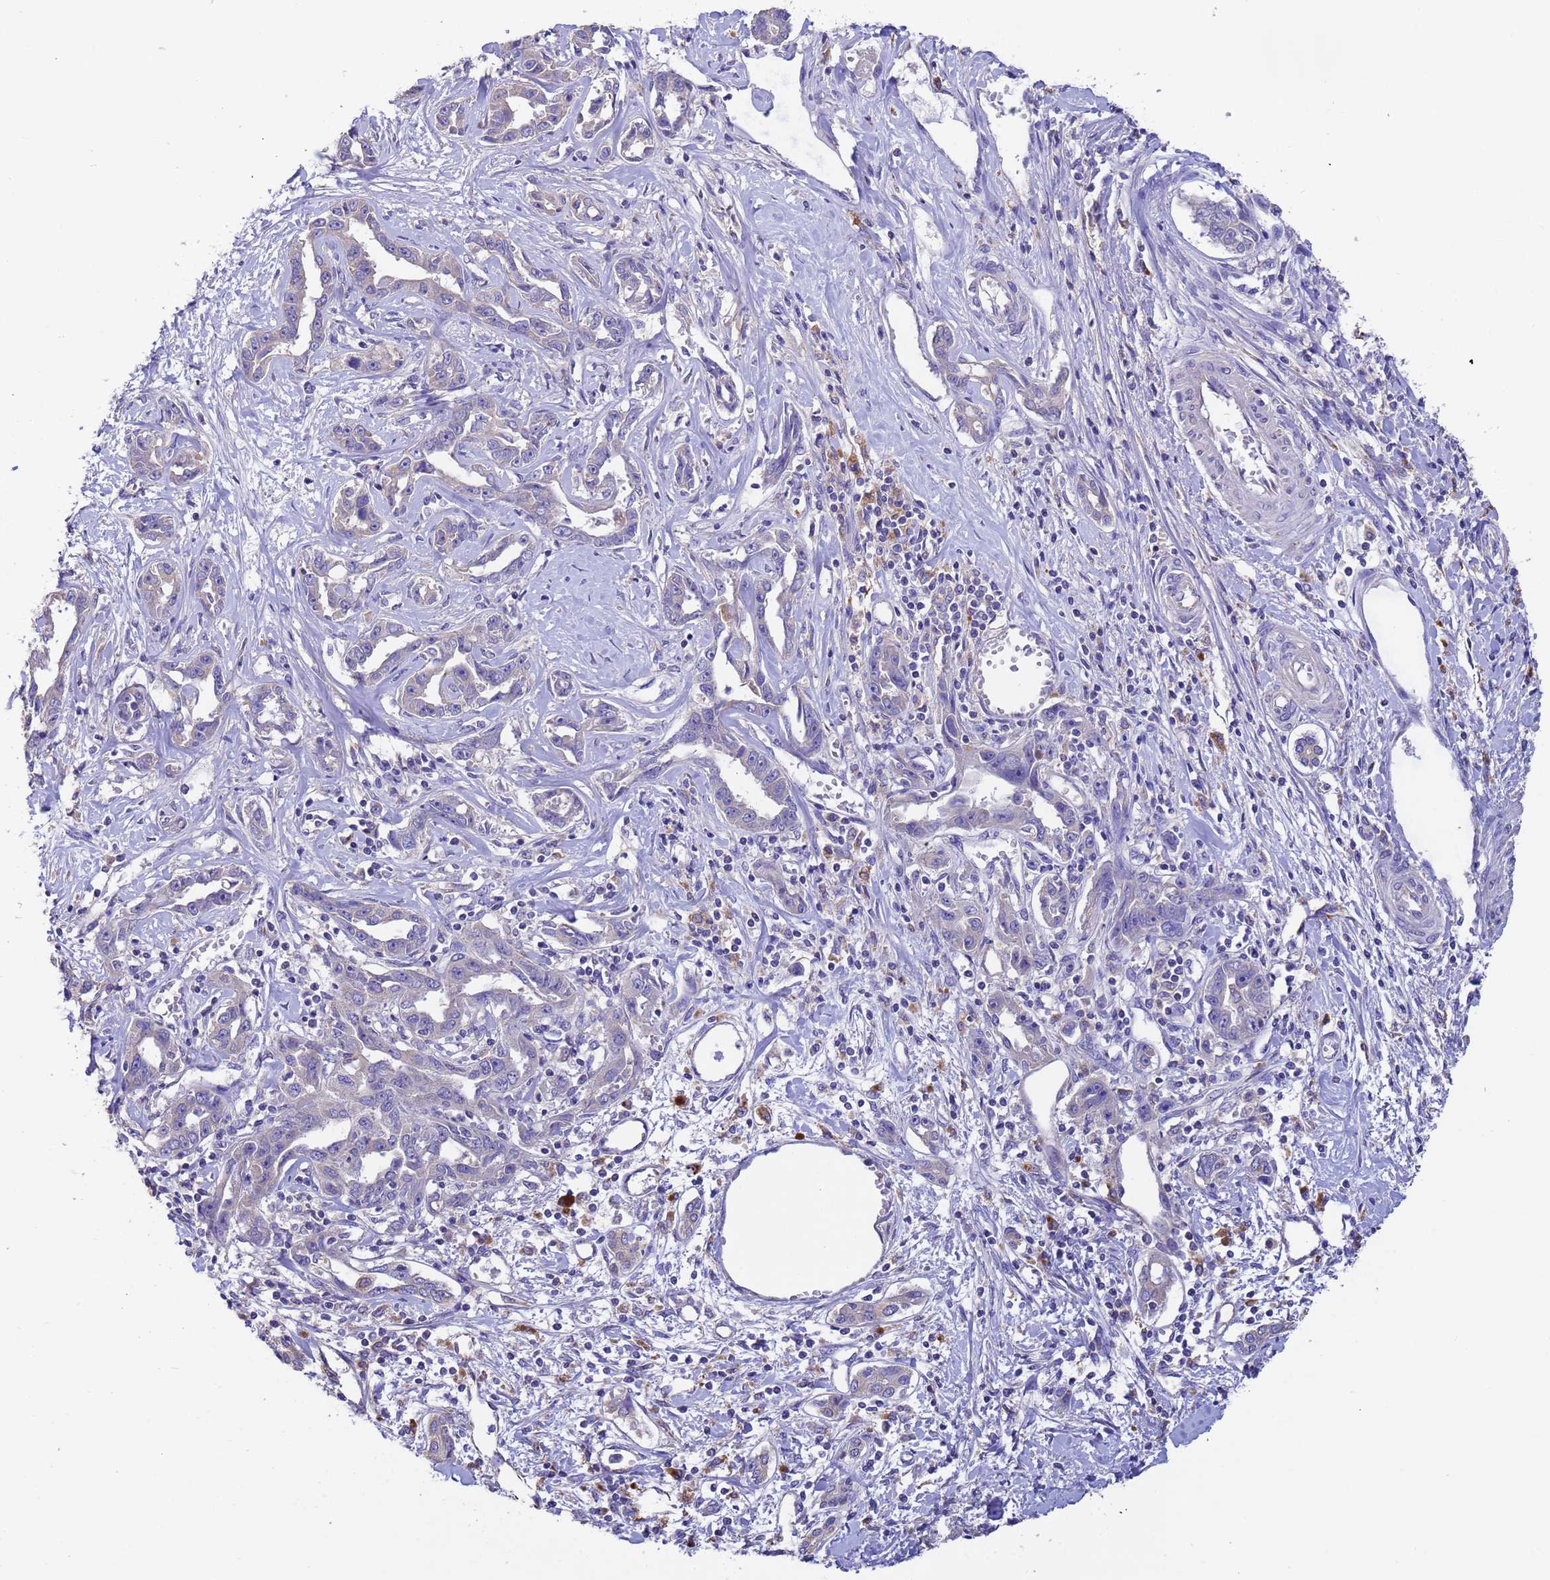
{"staining": {"intensity": "negative", "quantity": "none", "location": "none"}, "tissue": "liver cancer", "cell_type": "Tumor cells", "image_type": "cancer", "snomed": [{"axis": "morphology", "description": "Cholangiocarcinoma"}, {"axis": "topography", "description": "Liver"}], "caption": "This image is of liver cholangiocarcinoma stained with immunohistochemistry to label a protein in brown with the nuclei are counter-stained blue. There is no positivity in tumor cells.", "gene": "SRL", "patient": {"sex": "male", "age": 59}}